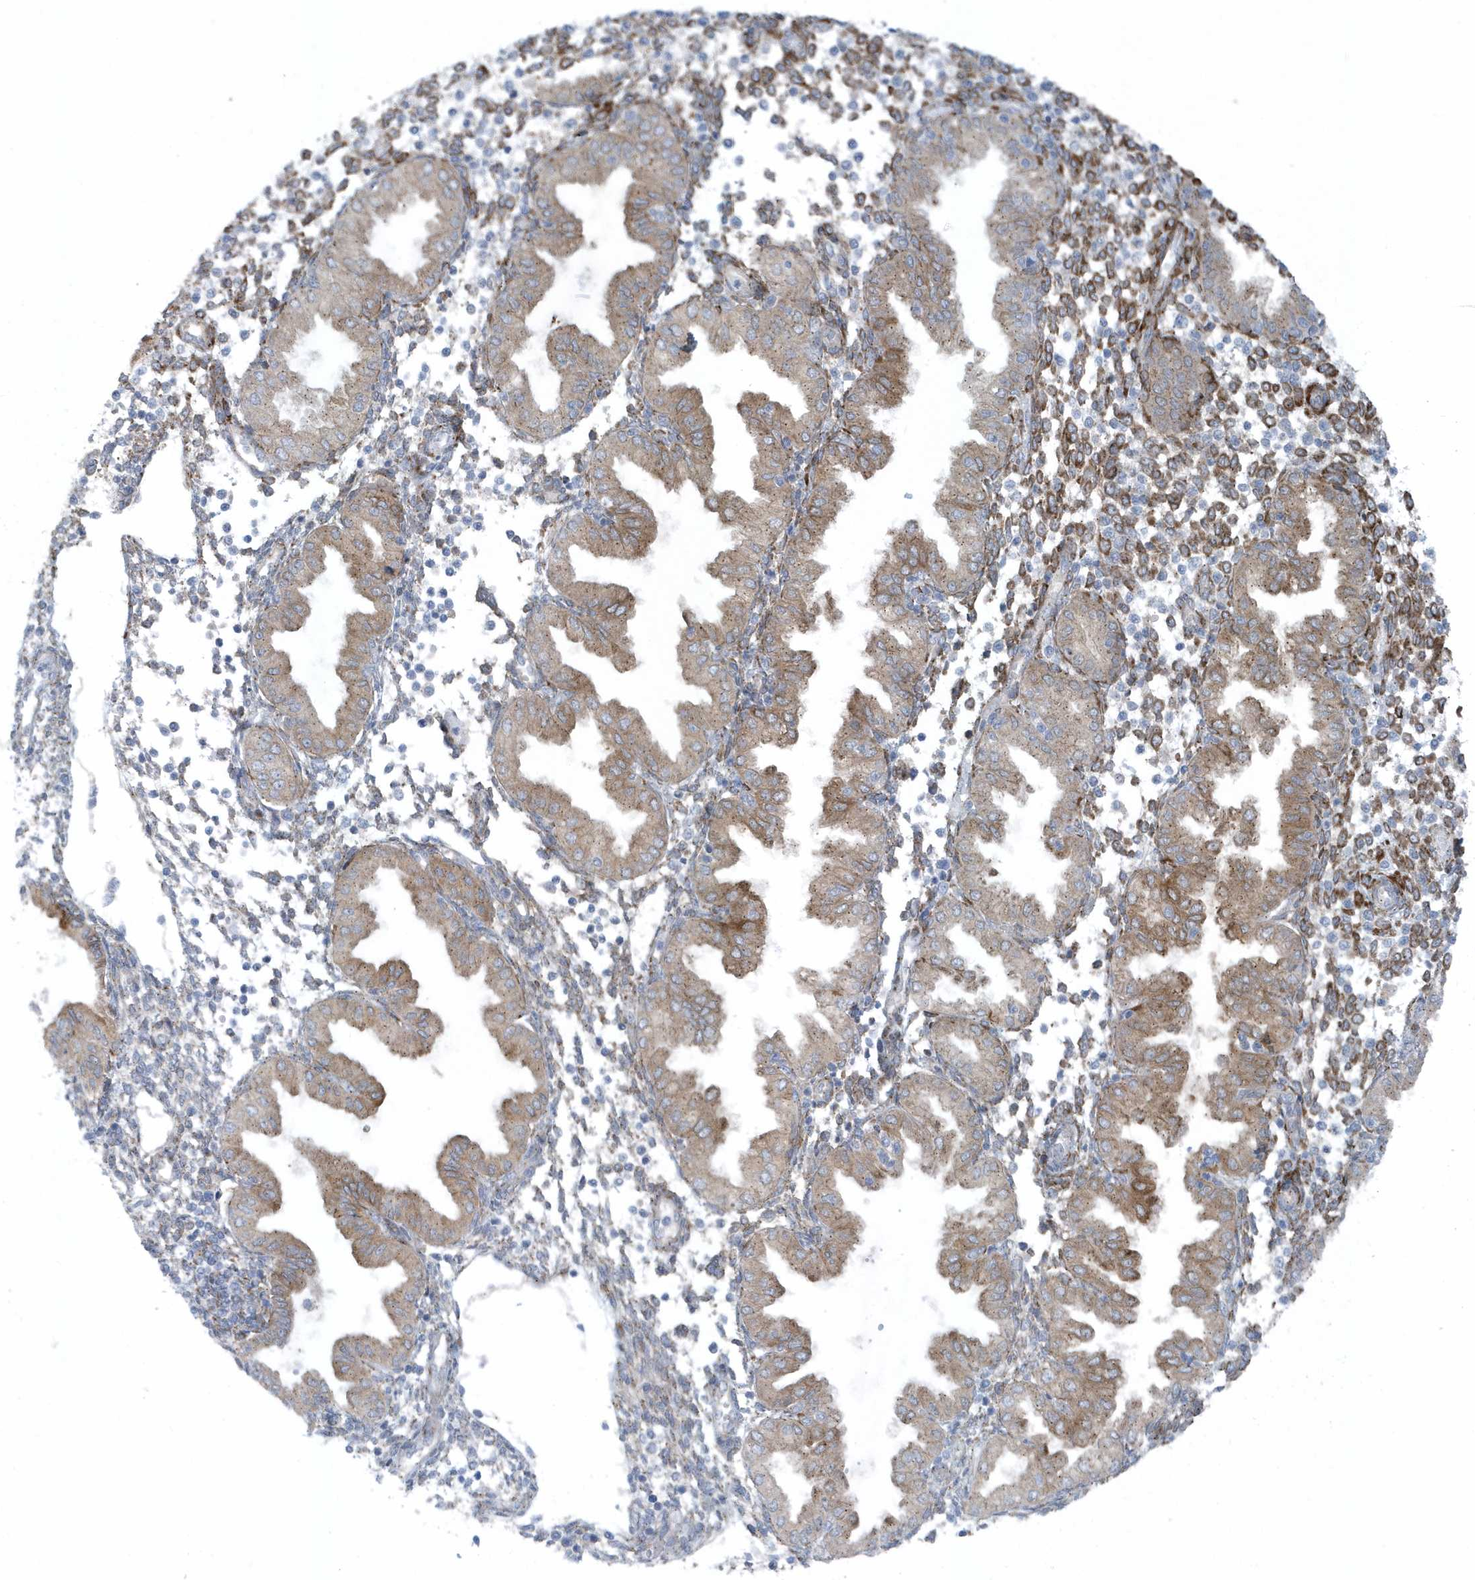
{"staining": {"intensity": "moderate", "quantity": "<25%", "location": "cytoplasmic/membranous"}, "tissue": "endometrium", "cell_type": "Cells in endometrial stroma", "image_type": "normal", "snomed": [{"axis": "morphology", "description": "Normal tissue, NOS"}, {"axis": "topography", "description": "Endometrium"}], "caption": "Approximately <25% of cells in endometrial stroma in normal endometrium reveal moderate cytoplasmic/membranous protein positivity as visualized by brown immunohistochemical staining.", "gene": "FAM98A", "patient": {"sex": "female", "age": 53}}